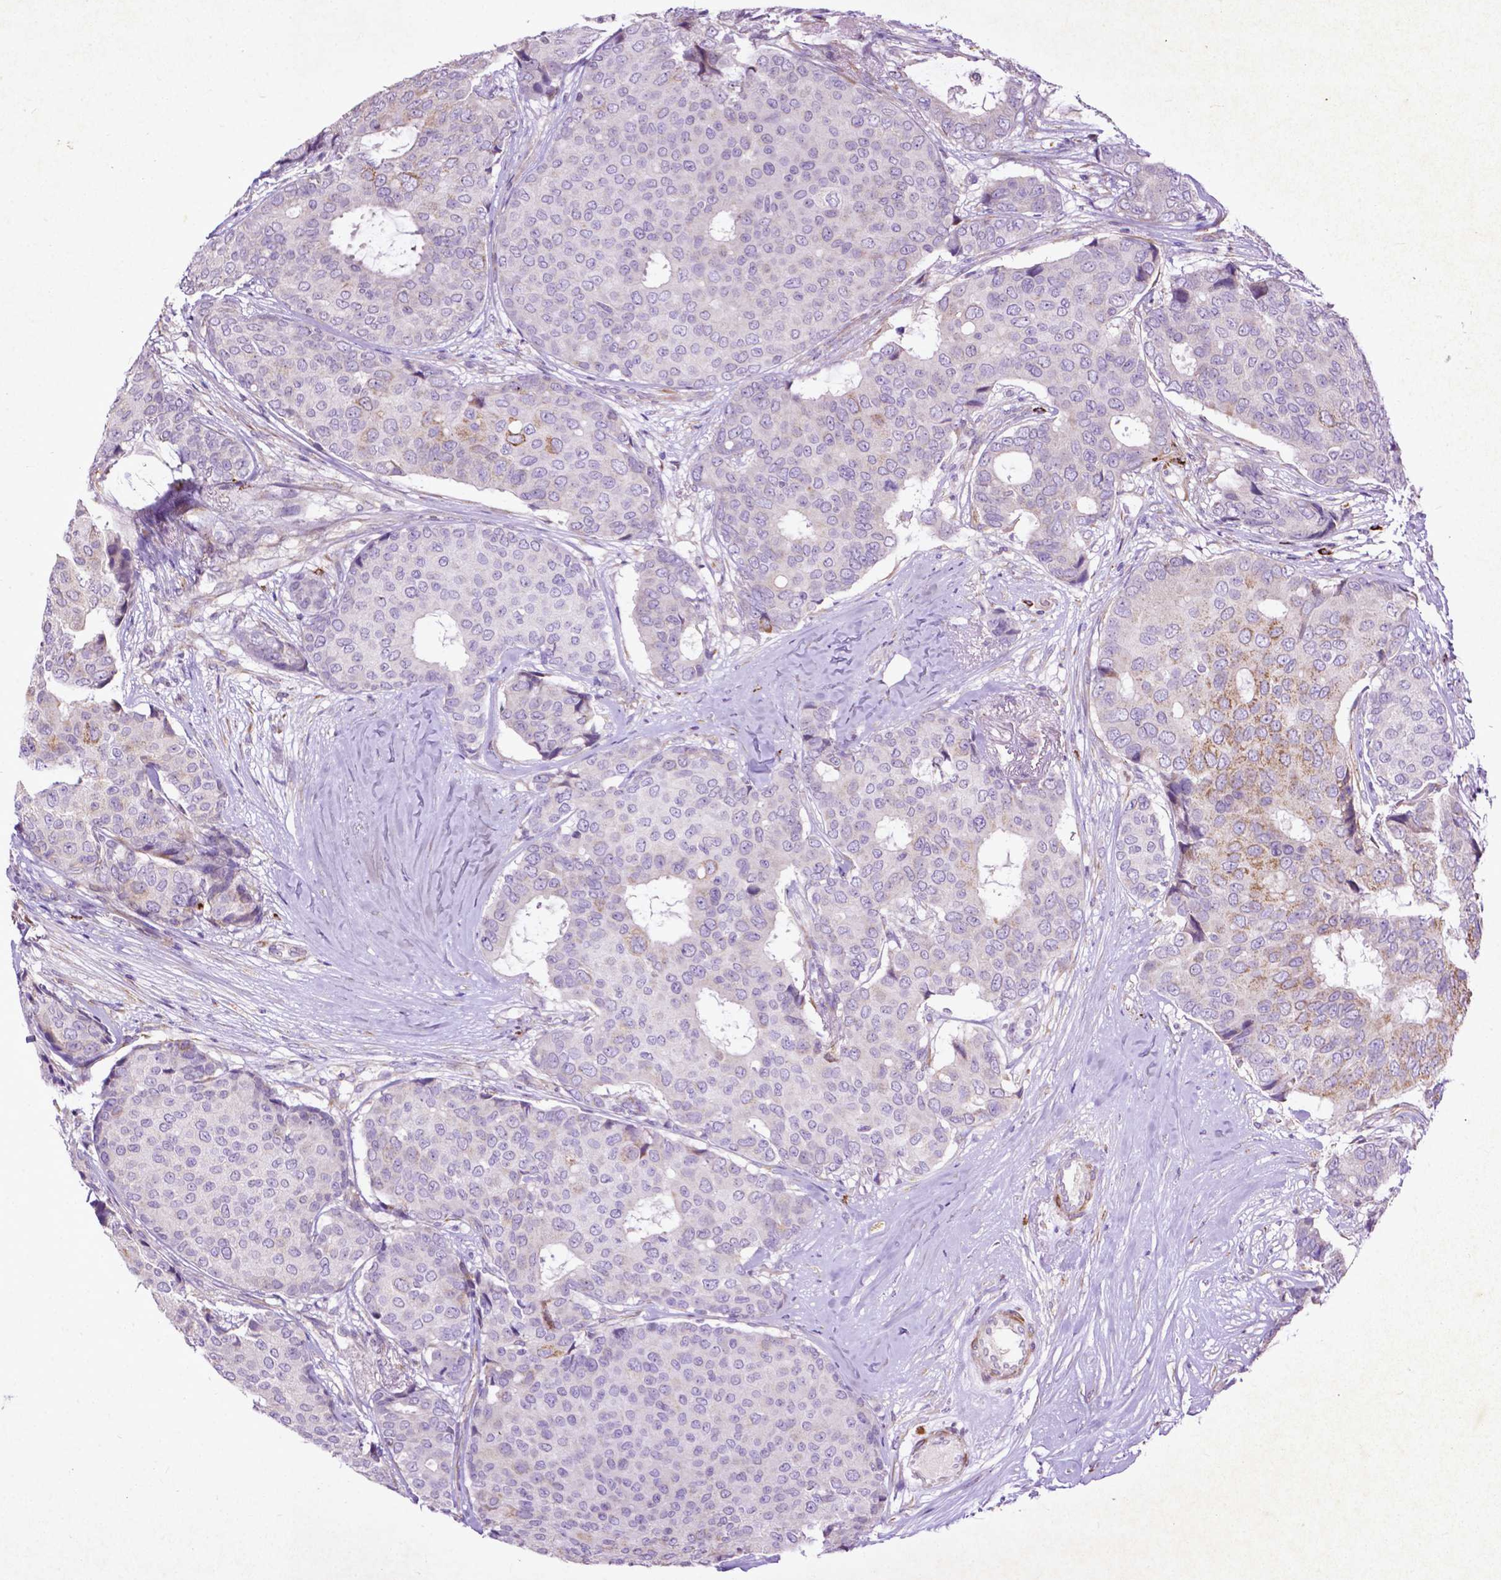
{"staining": {"intensity": "moderate", "quantity": "<25%", "location": "cytoplasmic/membranous"}, "tissue": "breast cancer", "cell_type": "Tumor cells", "image_type": "cancer", "snomed": [{"axis": "morphology", "description": "Duct carcinoma"}, {"axis": "topography", "description": "Breast"}], "caption": "About <25% of tumor cells in human invasive ductal carcinoma (breast) display moderate cytoplasmic/membranous protein staining as visualized by brown immunohistochemical staining.", "gene": "THEGL", "patient": {"sex": "female", "age": 75}}